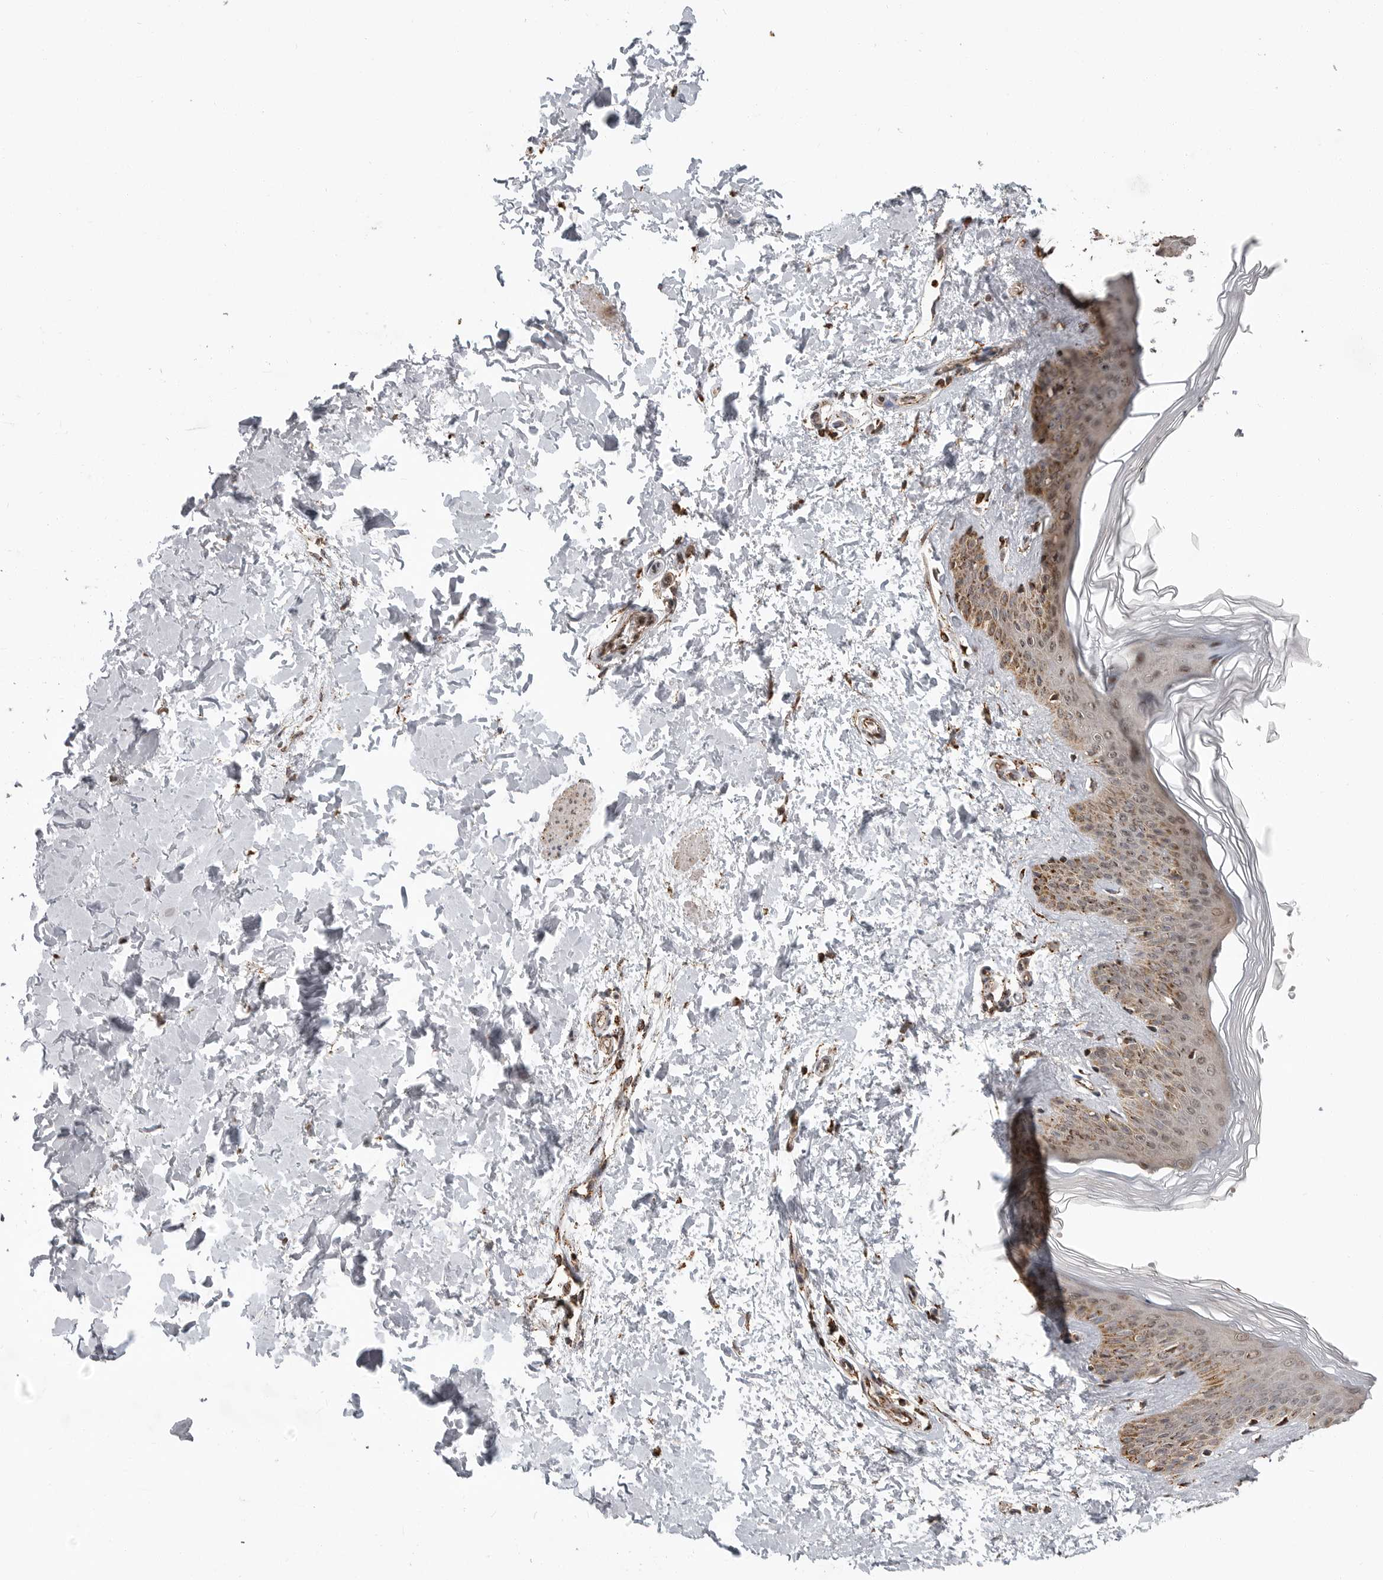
{"staining": {"intensity": "moderate", "quantity": ">75%", "location": "cytoplasmic/membranous"}, "tissue": "skin", "cell_type": "Fibroblasts", "image_type": "normal", "snomed": [{"axis": "morphology", "description": "Normal tissue, NOS"}, {"axis": "morphology", "description": "Neoplasm, benign, NOS"}, {"axis": "topography", "description": "Skin"}, {"axis": "topography", "description": "Soft tissue"}], "caption": "Benign skin was stained to show a protein in brown. There is medium levels of moderate cytoplasmic/membranous expression in about >75% of fibroblasts.", "gene": "GCNT2", "patient": {"sex": "male", "age": 26}}